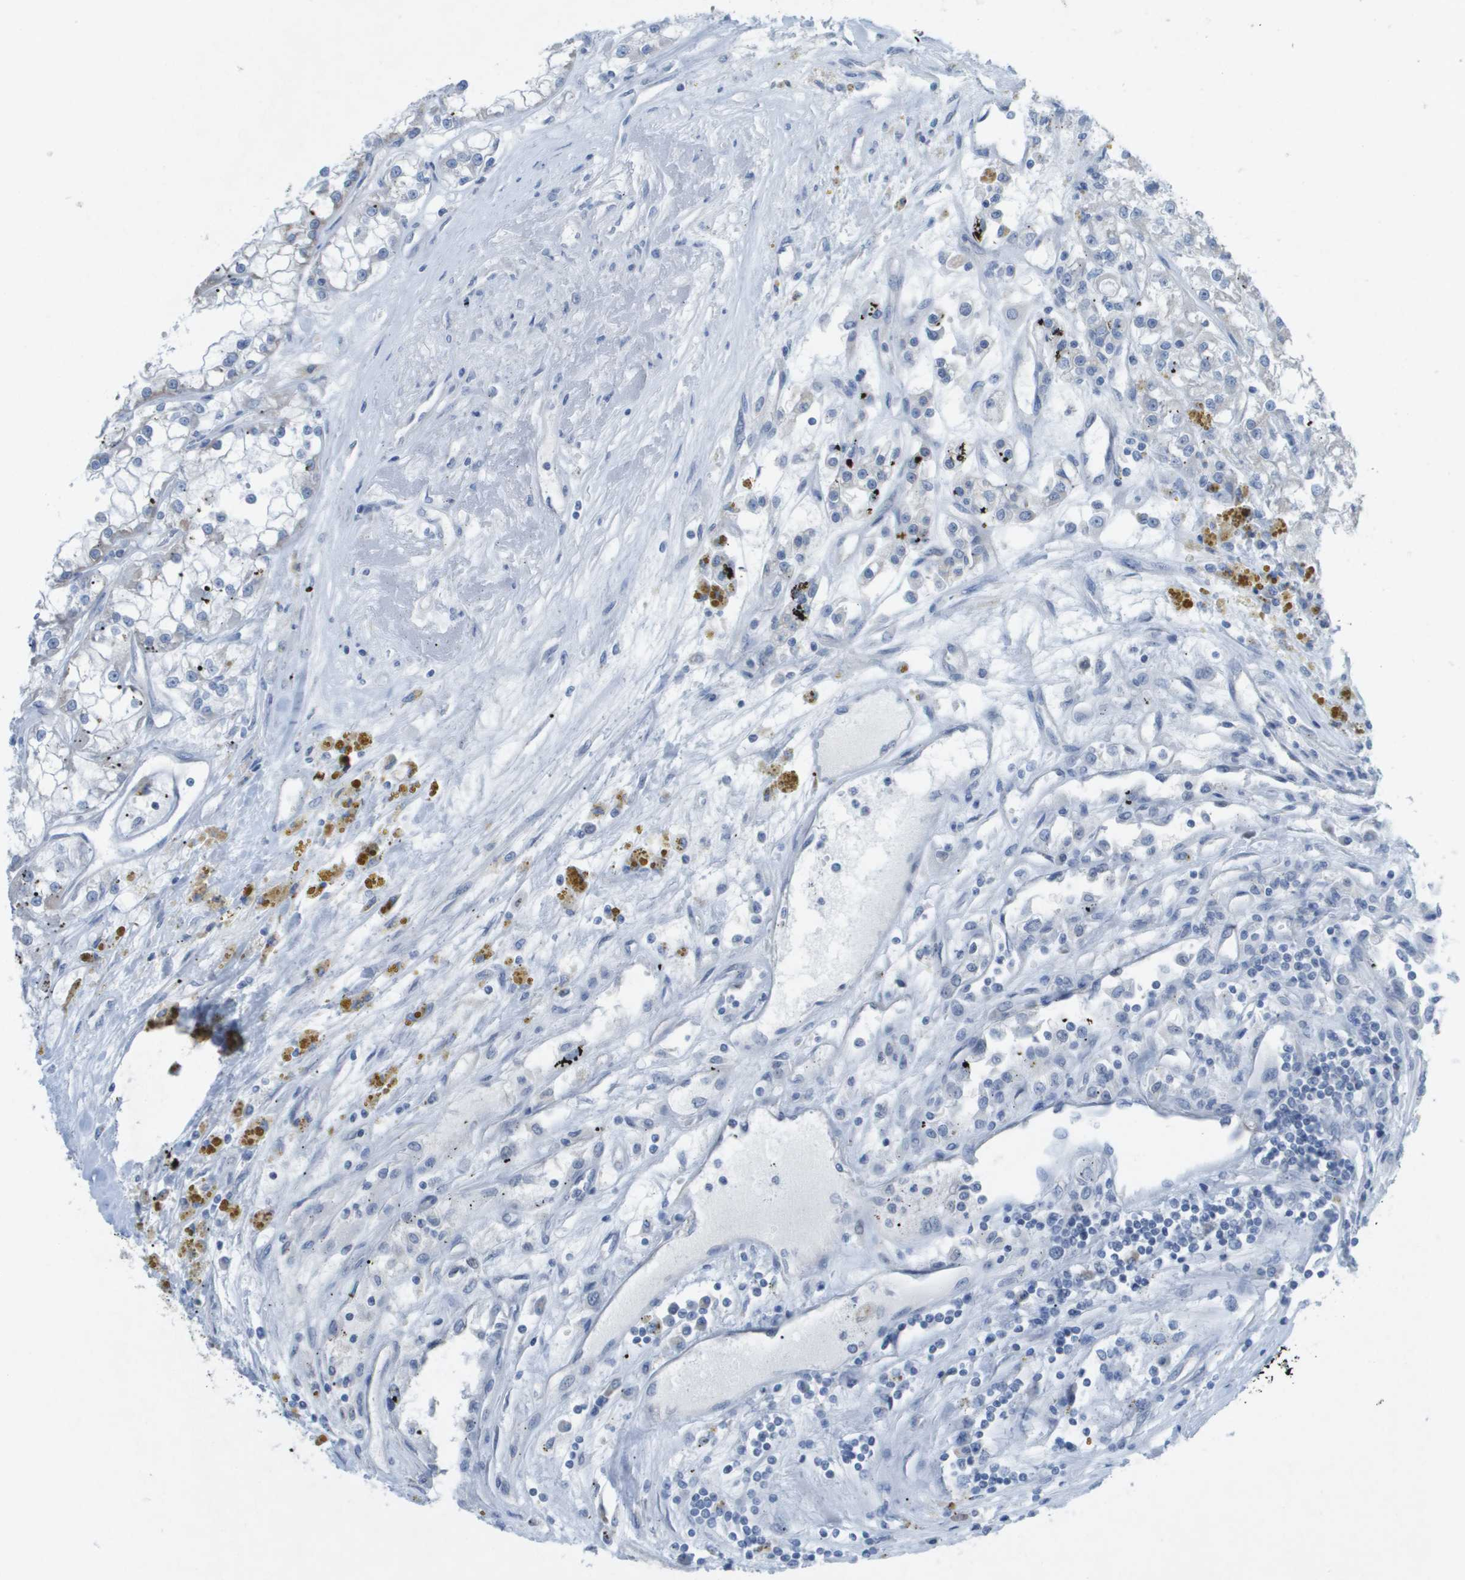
{"staining": {"intensity": "weak", "quantity": "<25%", "location": "cytoplasmic/membranous"}, "tissue": "renal cancer", "cell_type": "Tumor cells", "image_type": "cancer", "snomed": [{"axis": "morphology", "description": "Adenocarcinoma, NOS"}, {"axis": "topography", "description": "Kidney"}], "caption": "This is an immunohistochemistry histopathology image of human renal cancer (adenocarcinoma). There is no positivity in tumor cells.", "gene": "TMEM223", "patient": {"sex": "female", "age": 52}}